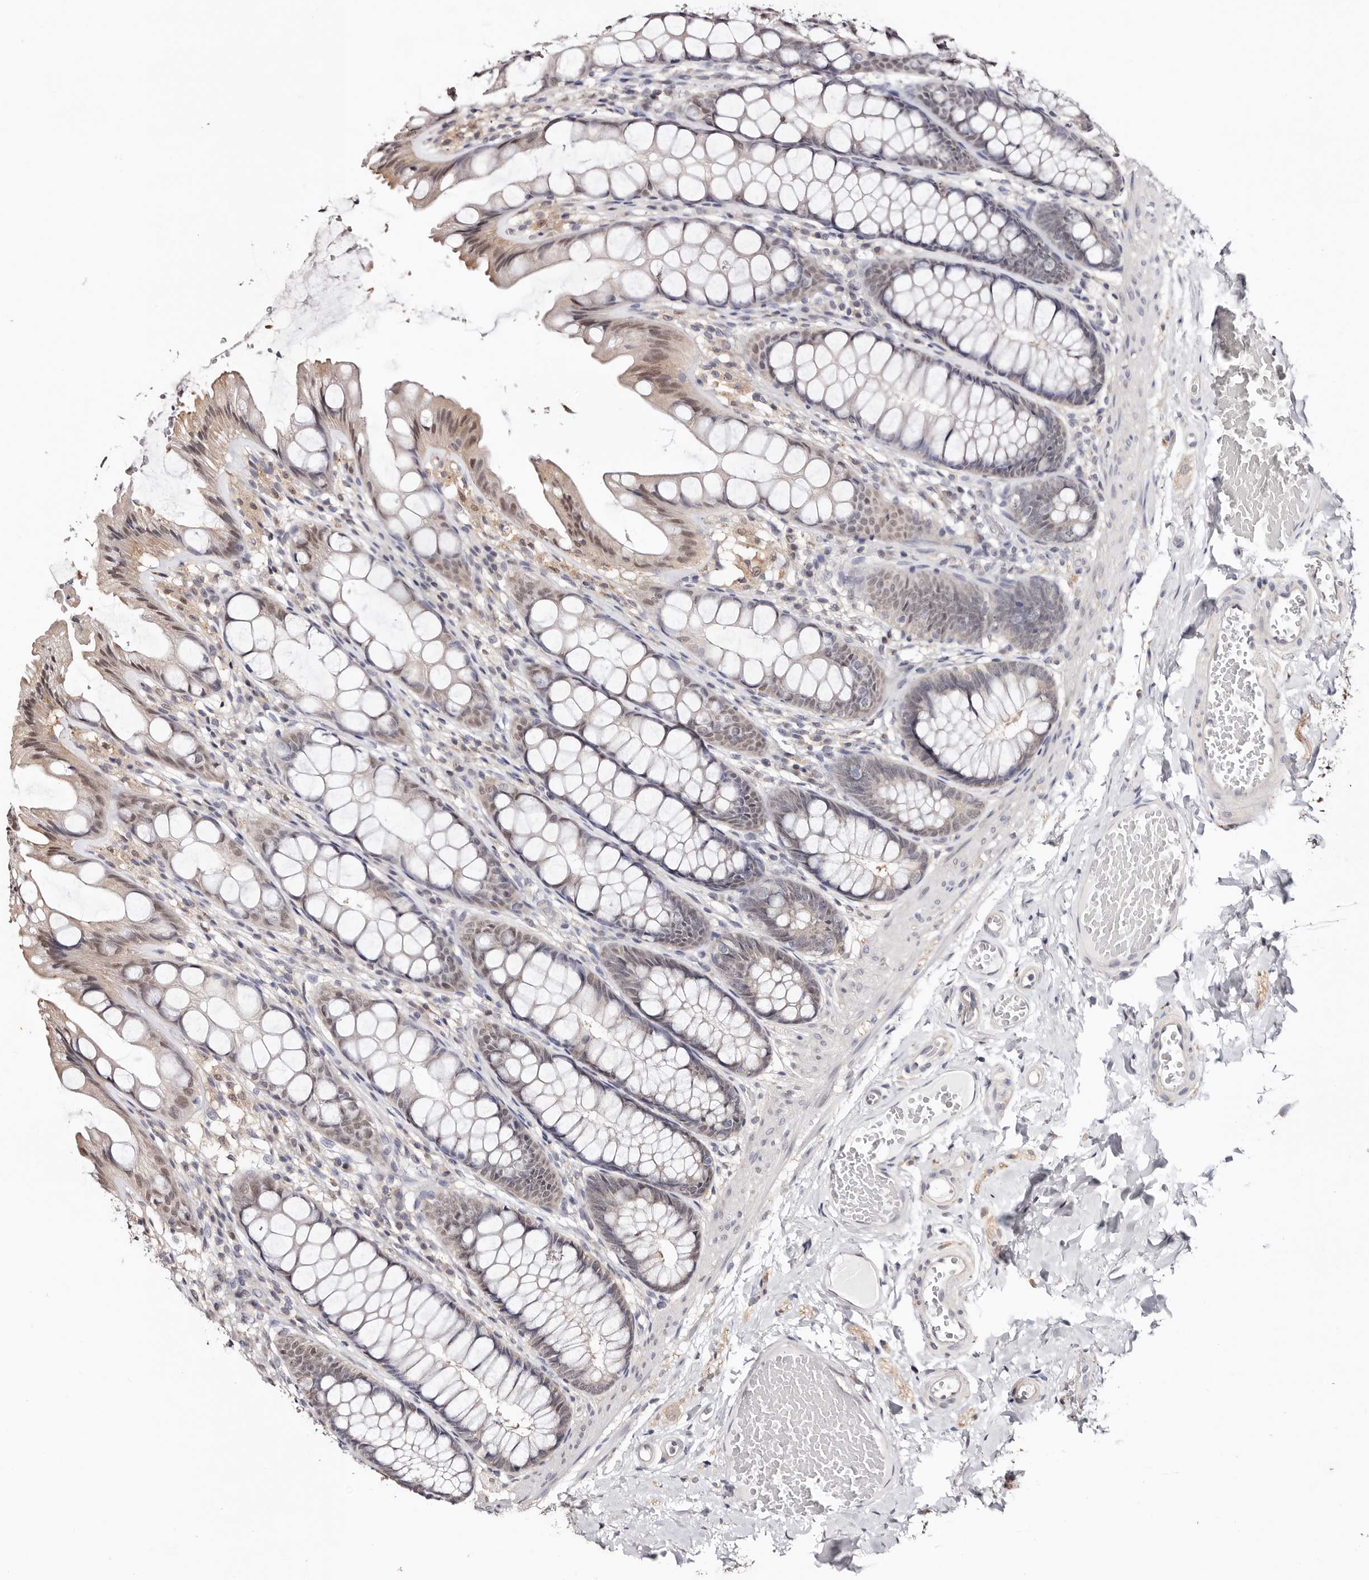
{"staining": {"intensity": "negative", "quantity": "none", "location": "none"}, "tissue": "colon", "cell_type": "Endothelial cells", "image_type": "normal", "snomed": [{"axis": "morphology", "description": "Normal tissue, NOS"}, {"axis": "topography", "description": "Colon"}], "caption": "Endothelial cells are negative for brown protein staining in benign colon. (Stains: DAB (3,3'-diaminobenzidine) IHC with hematoxylin counter stain, Microscopy: brightfield microscopy at high magnification).", "gene": "TYW3", "patient": {"sex": "male", "age": 47}}